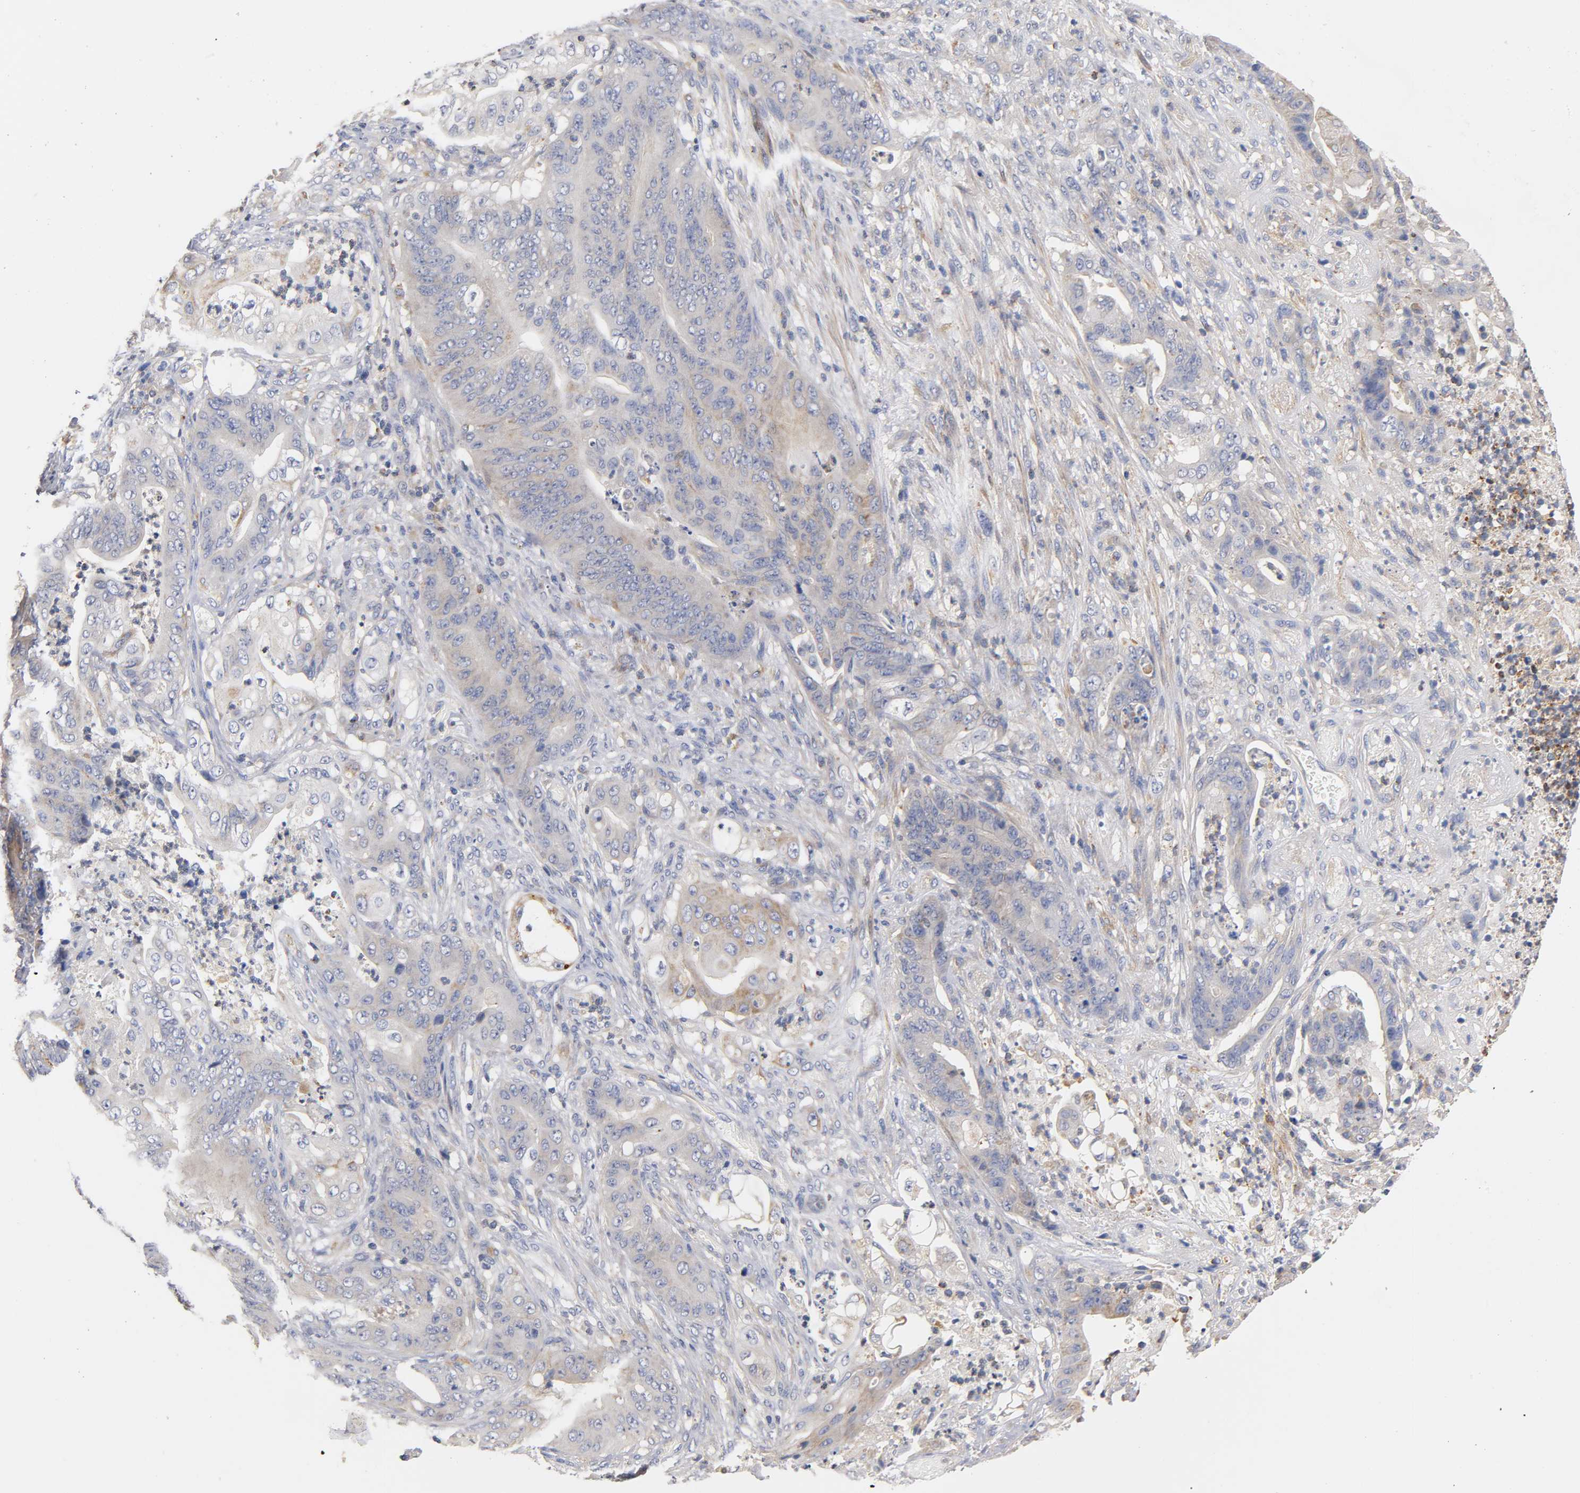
{"staining": {"intensity": "weak", "quantity": "<25%", "location": "cytoplasmic/membranous"}, "tissue": "stomach cancer", "cell_type": "Tumor cells", "image_type": "cancer", "snomed": [{"axis": "morphology", "description": "Adenocarcinoma, NOS"}, {"axis": "topography", "description": "Stomach"}], "caption": "Human stomach cancer (adenocarcinoma) stained for a protein using immunohistochemistry shows no staining in tumor cells.", "gene": "SEMA5A", "patient": {"sex": "female", "age": 73}}